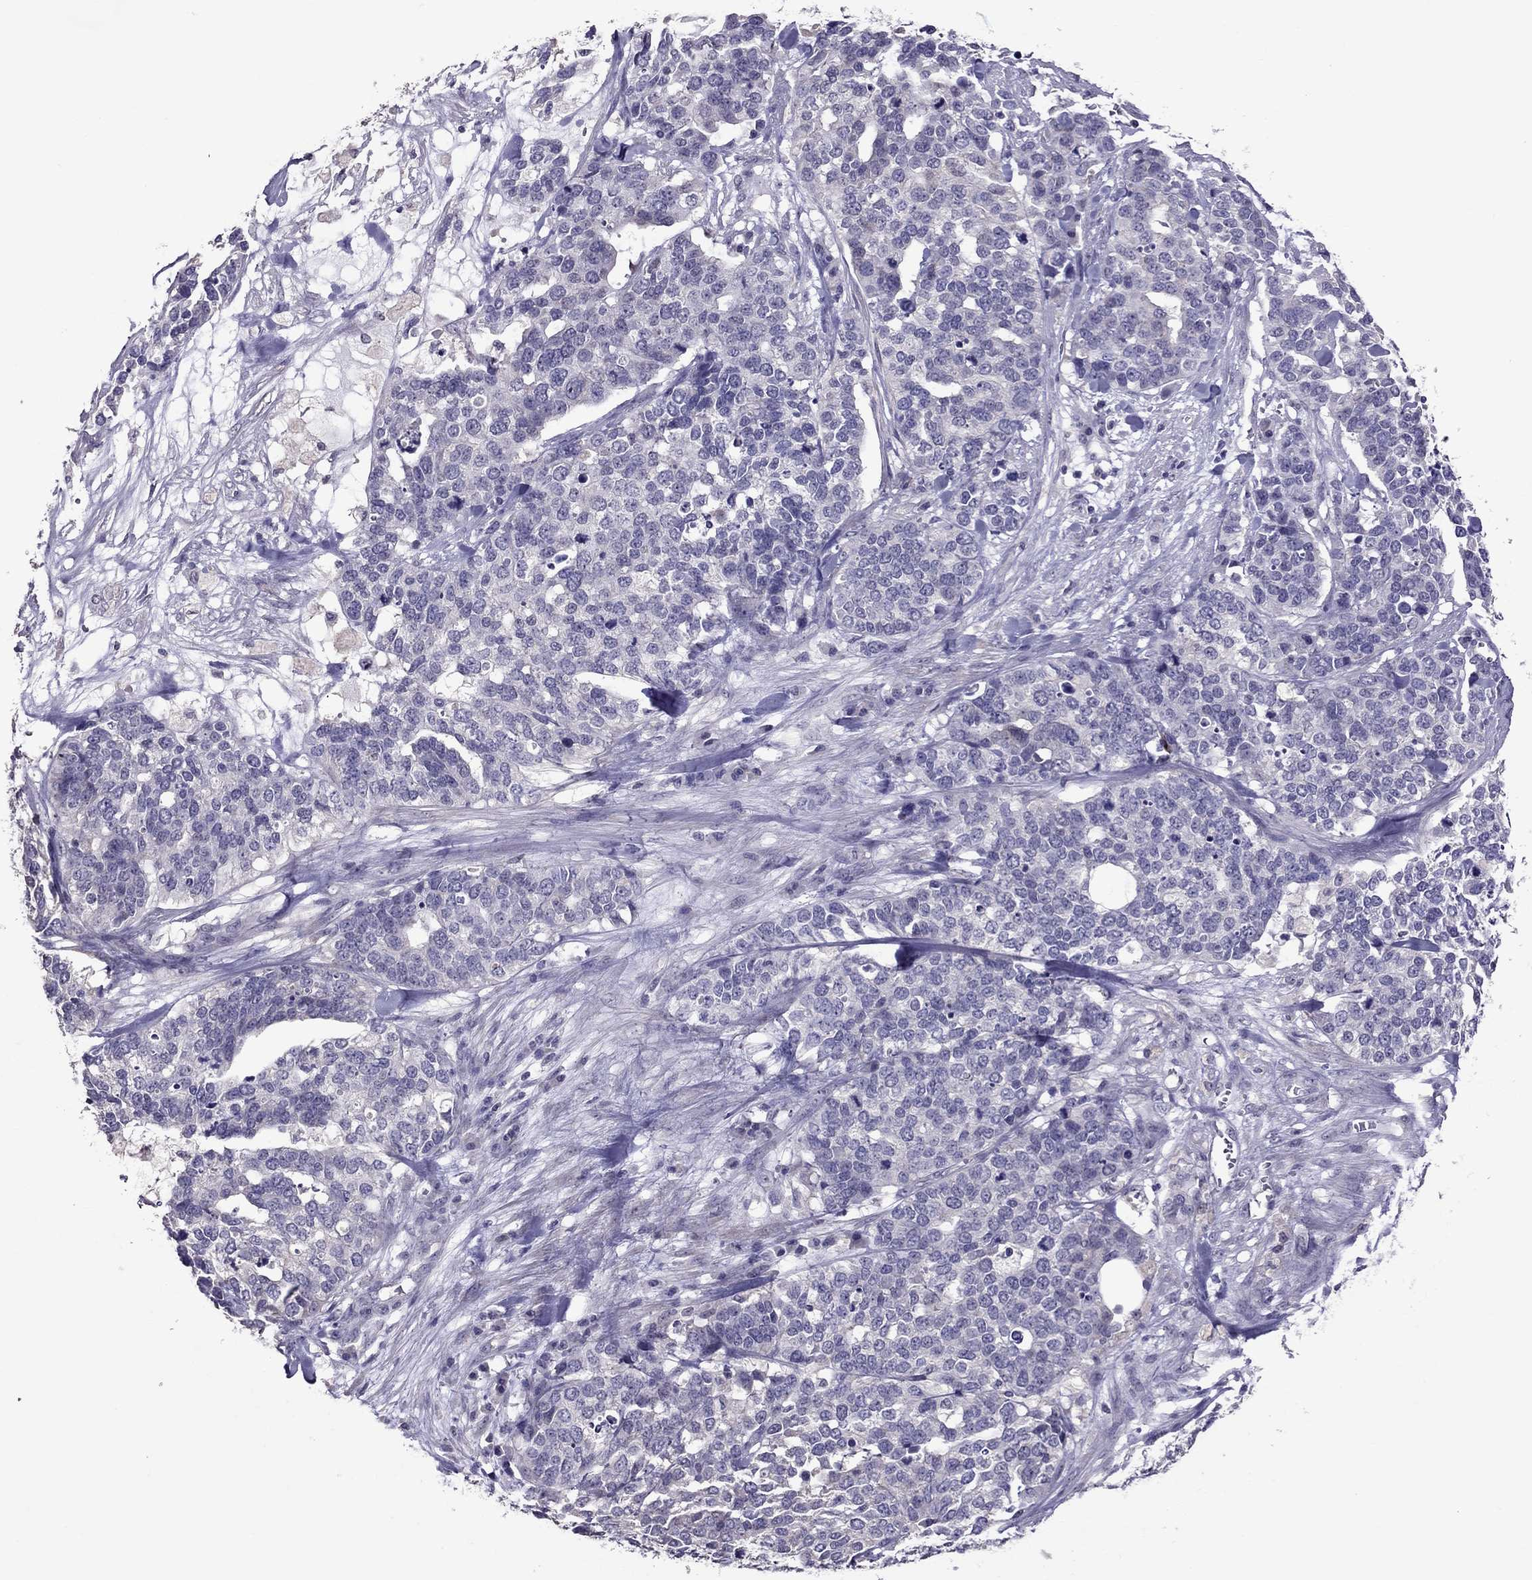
{"staining": {"intensity": "negative", "quantity": "none", "location": "none"}, "tissue": "ovarian cancer", "cell_type": "Tumor cells", "image_type": "cancer", "snomed": [{"axis": "morphology", "description": "Carcinoma, endometroid"}, {"axis": "topography", "description": "Ovary"}], "caption": "IHC histopathology image of human endometroid carcinoma (ovarian) stained for a protein (brown), which exhibits no staining in tumor cells. Brightfield microscopy of immunohistochemistry stained with DAB (3,3'-diaminobenzidine) (brown) and hematoxylin (blue), captured at high magnification.", "gene": "LRRC46", "patient": {"sex": "female", "age": 65}}